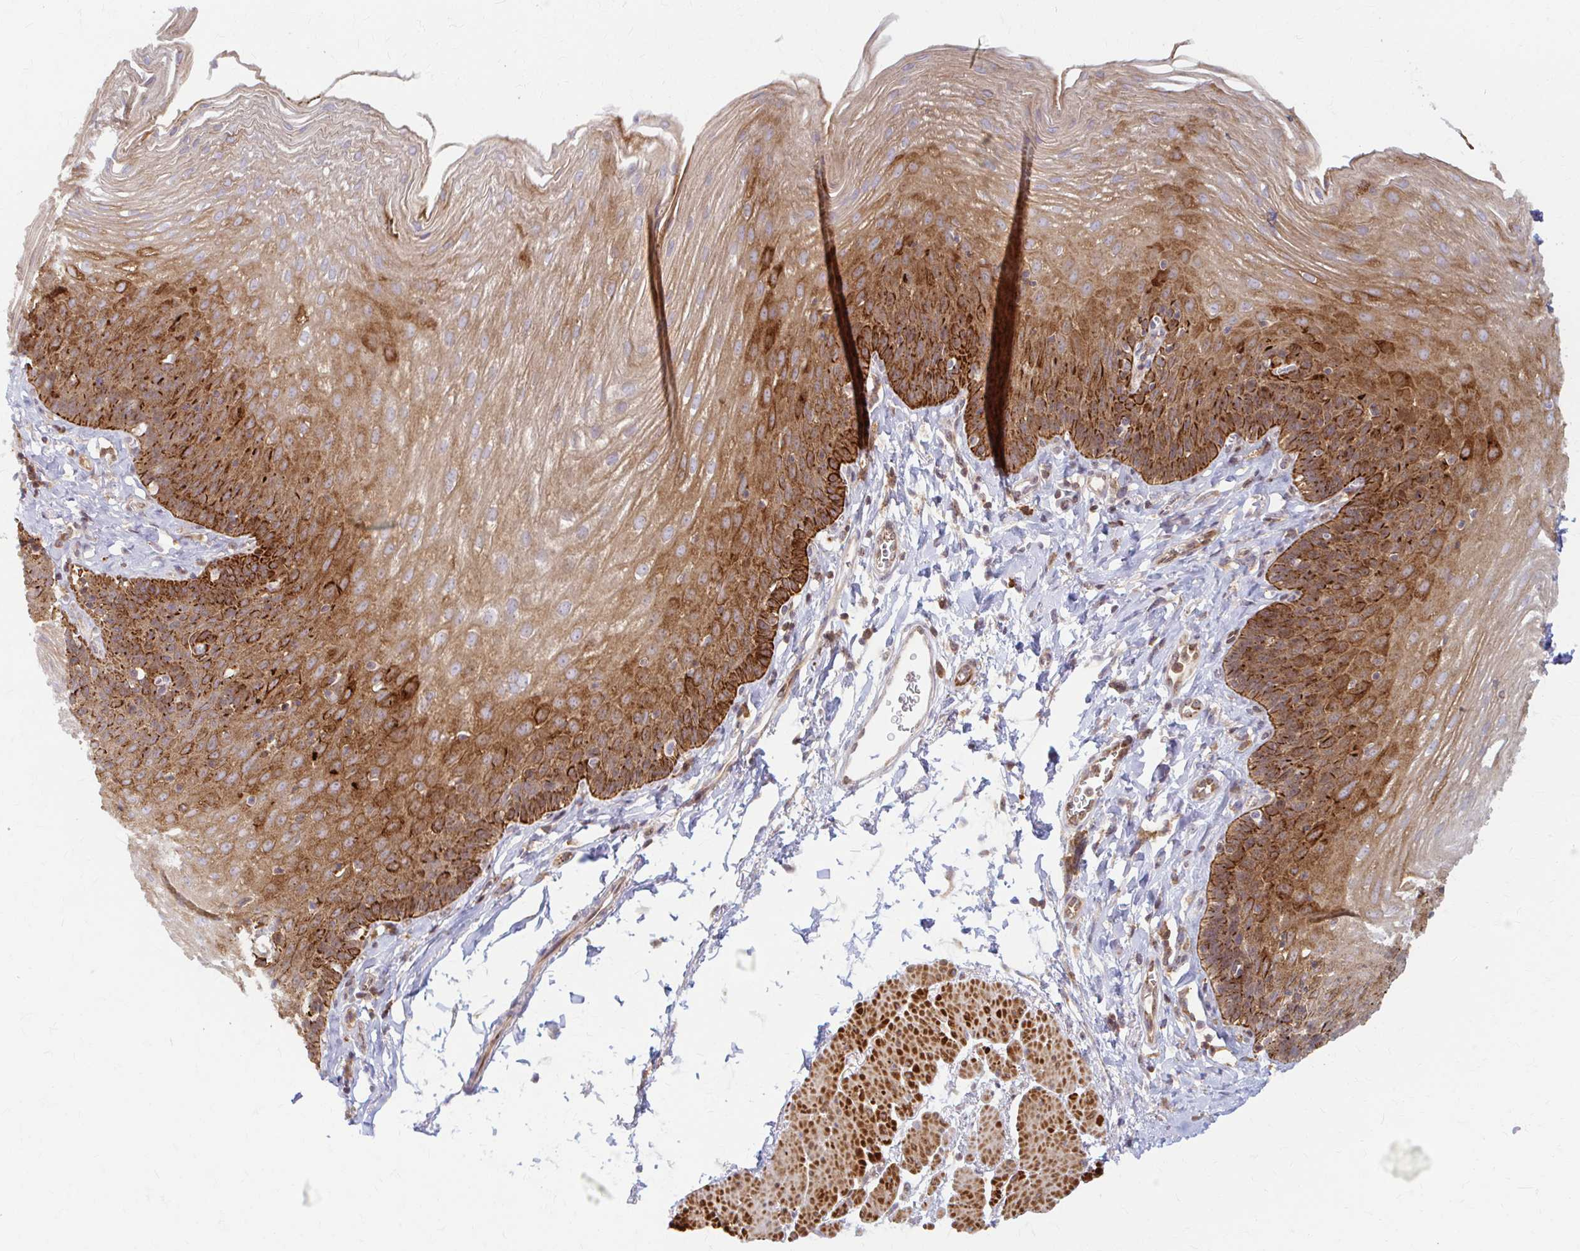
{"staining": {"intensity": "strong", "quantity": "25%-75%", "location": "cytoplasmic/membranous"}, "tissue": "esophagus", "cell_type": "Squamous epithelial cells", "image_type": "normal", "snomed": [{"axis": "morphology", "description": "Normal tissue, NOS"}, {"axis": "topography", "description": "Esophagus"}], "caption": "Esophagus stained with immunohistochemistry (IHC) shows strong cytoplasmic/membranous staining in about 25%-75% of squamous epithelial cells. (DAB IHC with brightfield microscopy, high magnification).", "gene": "ARHGAP35", "patient": {"sex": "female", "age": 81}}